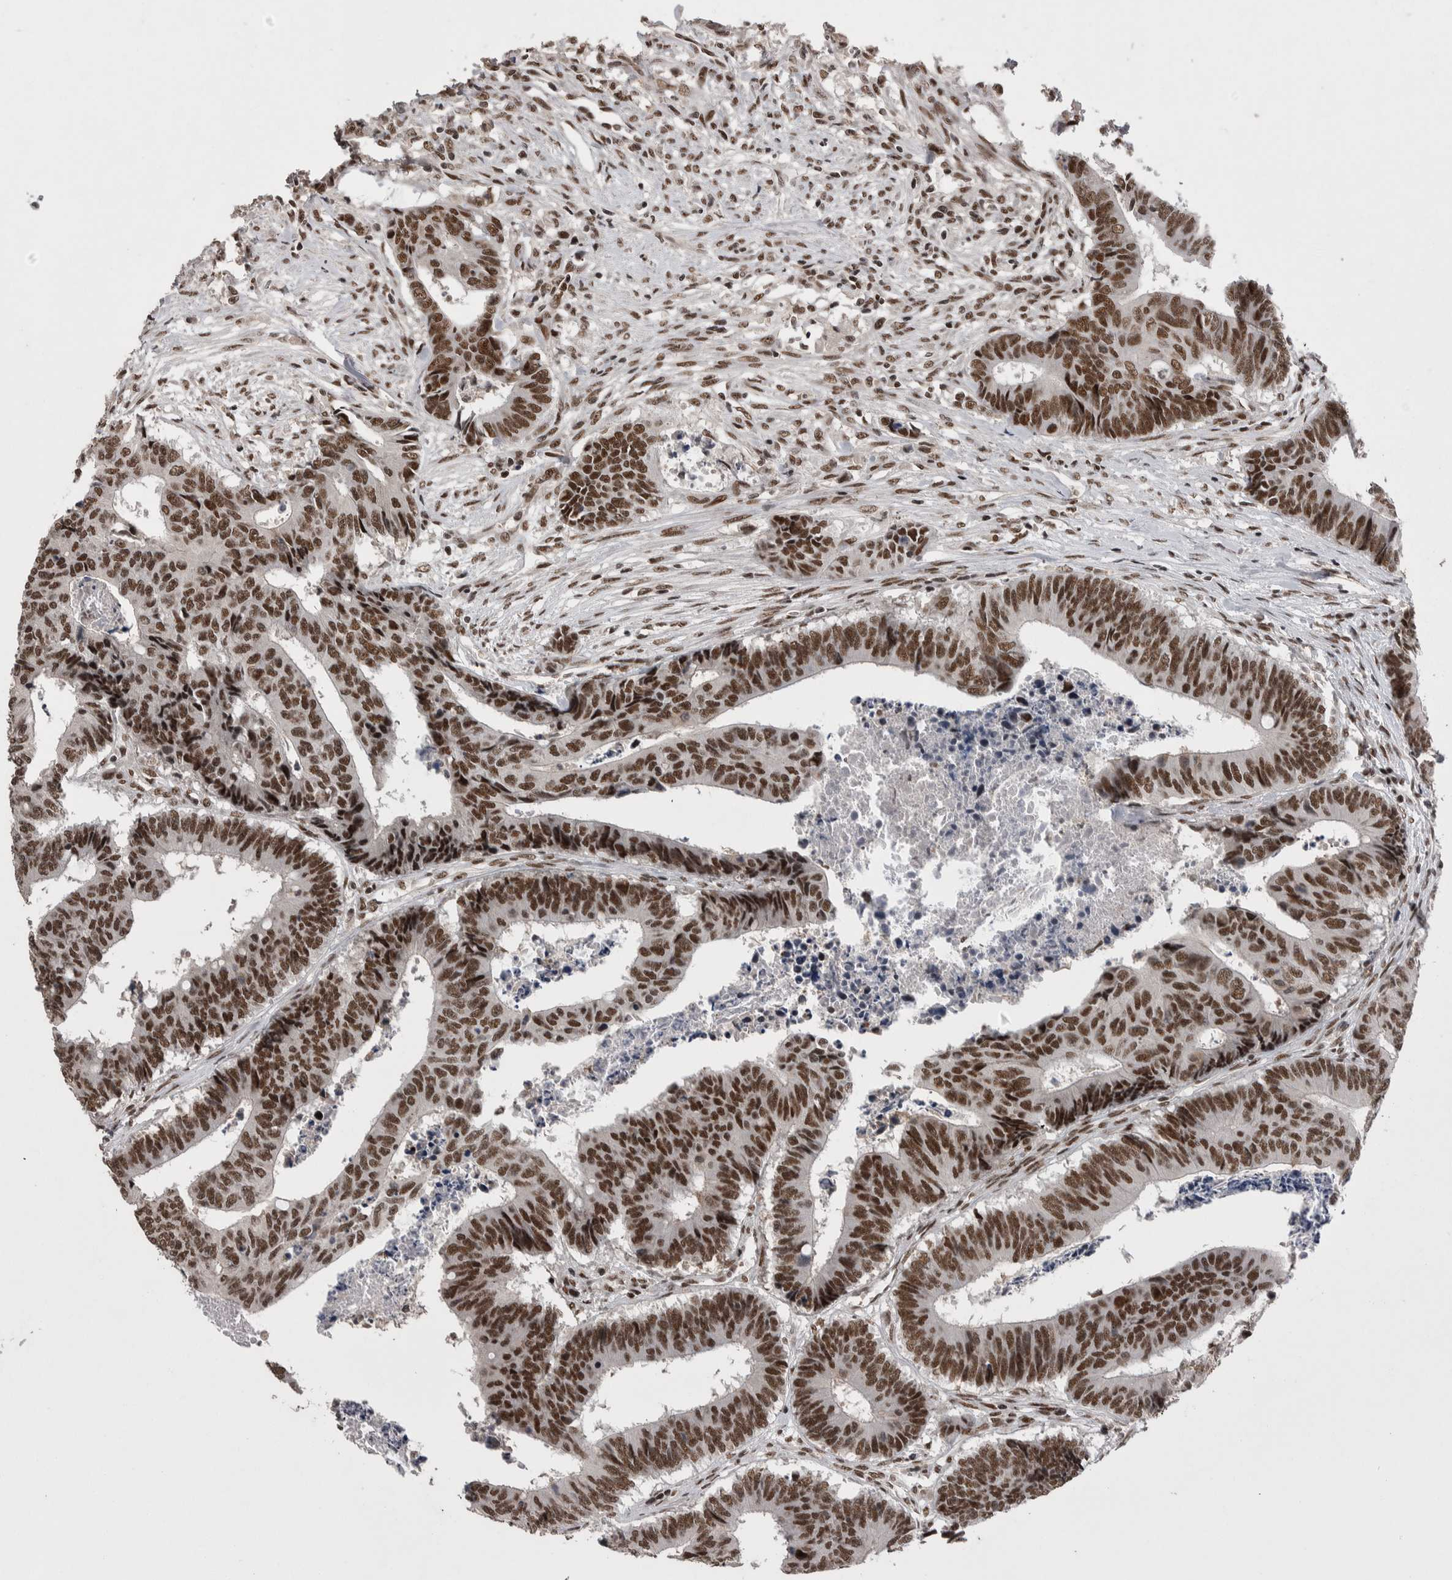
{"staining": {"intensity": "strong", "quantity": ">75%", "location": "nuclear"}, "tissue": "colorectal cancer", "cell_type": "Tumor cells", "image_type": "cancer", "snomed": [{"axis": "morphology", "description": "Adenocarcinoma, NOS"}, {"axis": "topography", "description": "Rectum"}], "caption": "Immunohistochemical staining of colorectal adenocarcinoma reveals high levels of strong nuclear expression in about >75% of tumor cells. (Stains: DAB (3,3'-diaminobenzidine) in brown, nuclei in blue, Microscopy: brightfield microscopy at high magnification).", "gene": "DMTF1", "patient": {"sex": "male", "age": 84}}